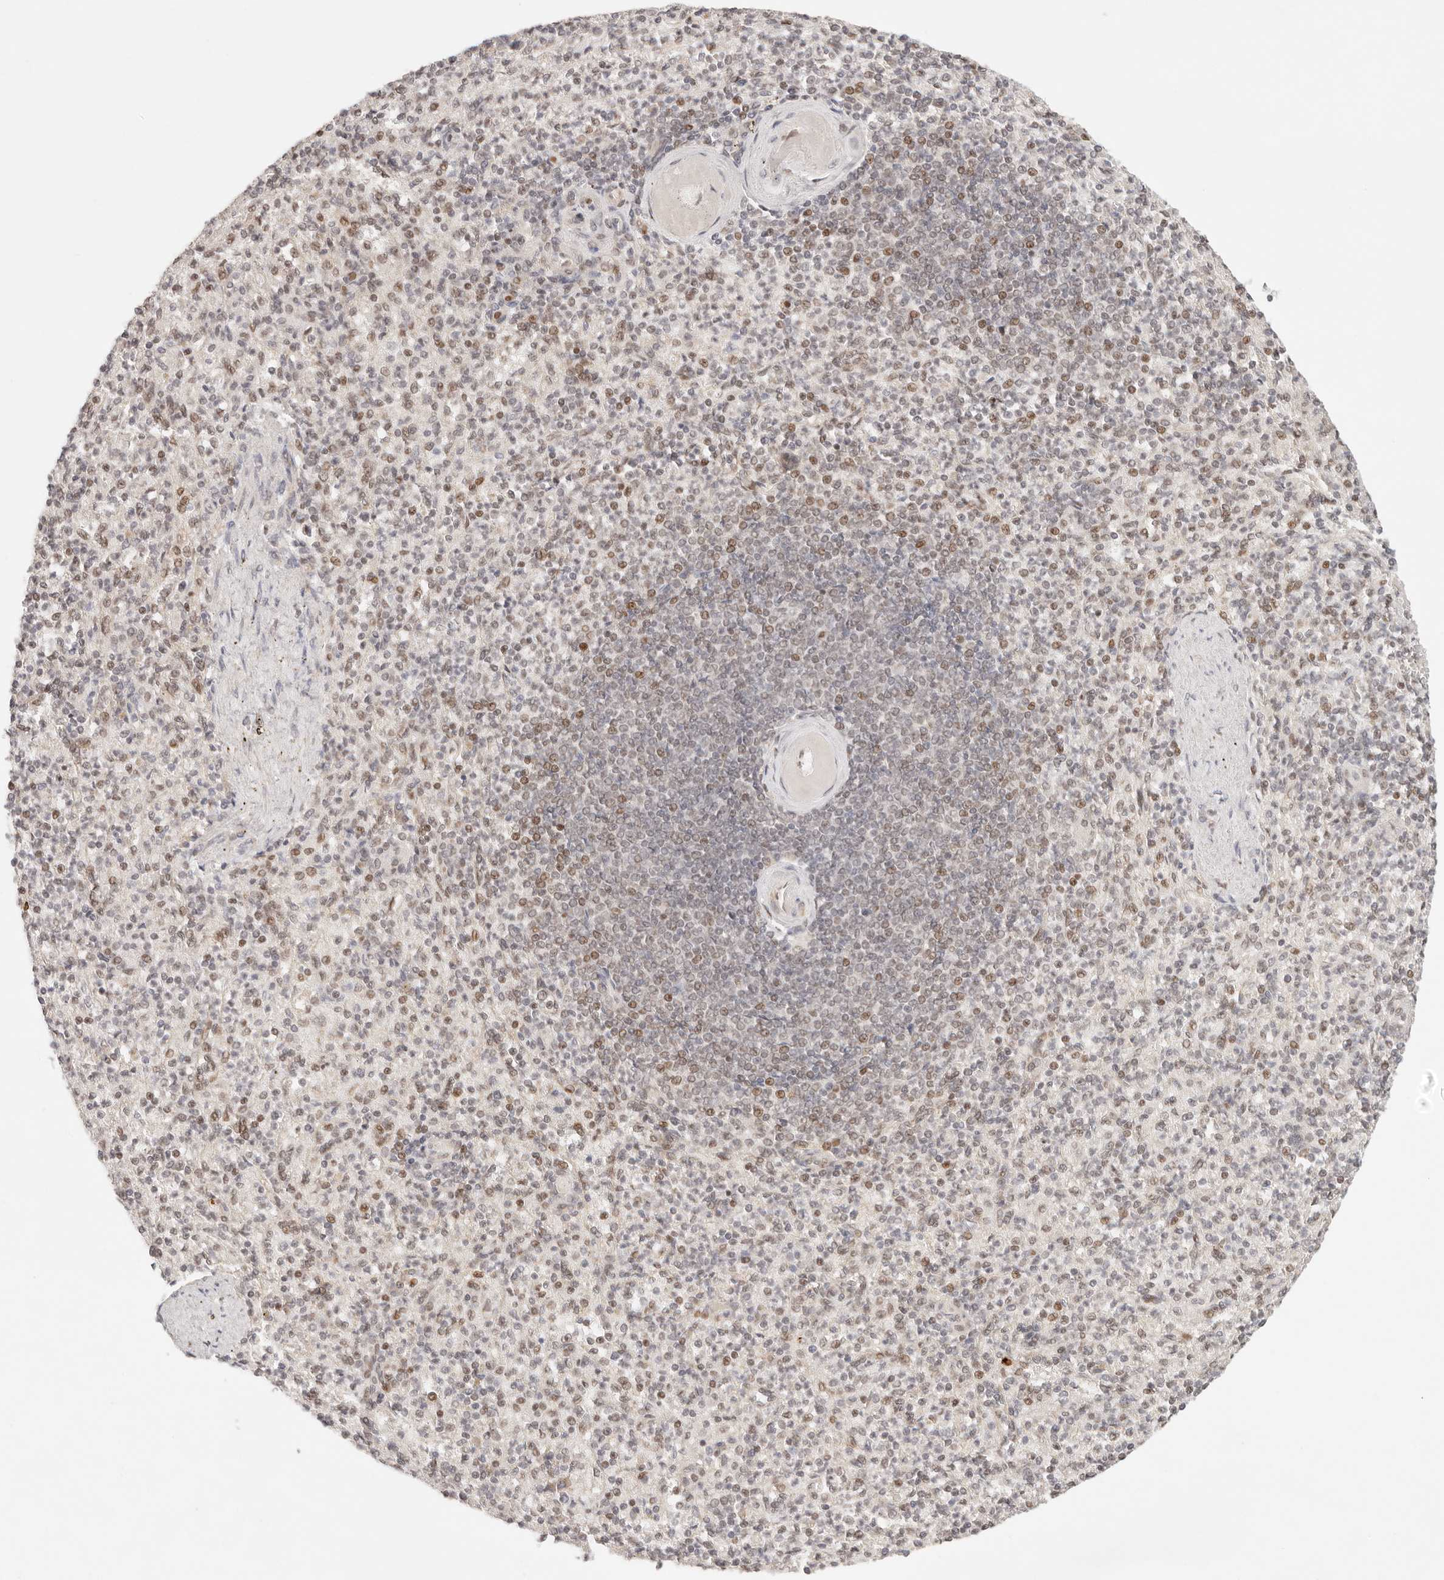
{"staining": {"intensity": "weak", "quantity": "25%-75%", "location": "nuclear"}, "tissue": "spleen", "cell_type": "Cells in red pulp", "image_type": "normal", "snomed": [{"axis": "morphology", "description": "Normal tissue, NOS"}, {"axis": "topography", "description": "Spleen"}], "caption": "DAB immunohistochemical staining of benign human spleen demonstrates weak nuclear protein staining in about 25%-75% of cells in red pulp.", "gene": "HOXC5", "patient": {"sex": "female", "age": 74}}